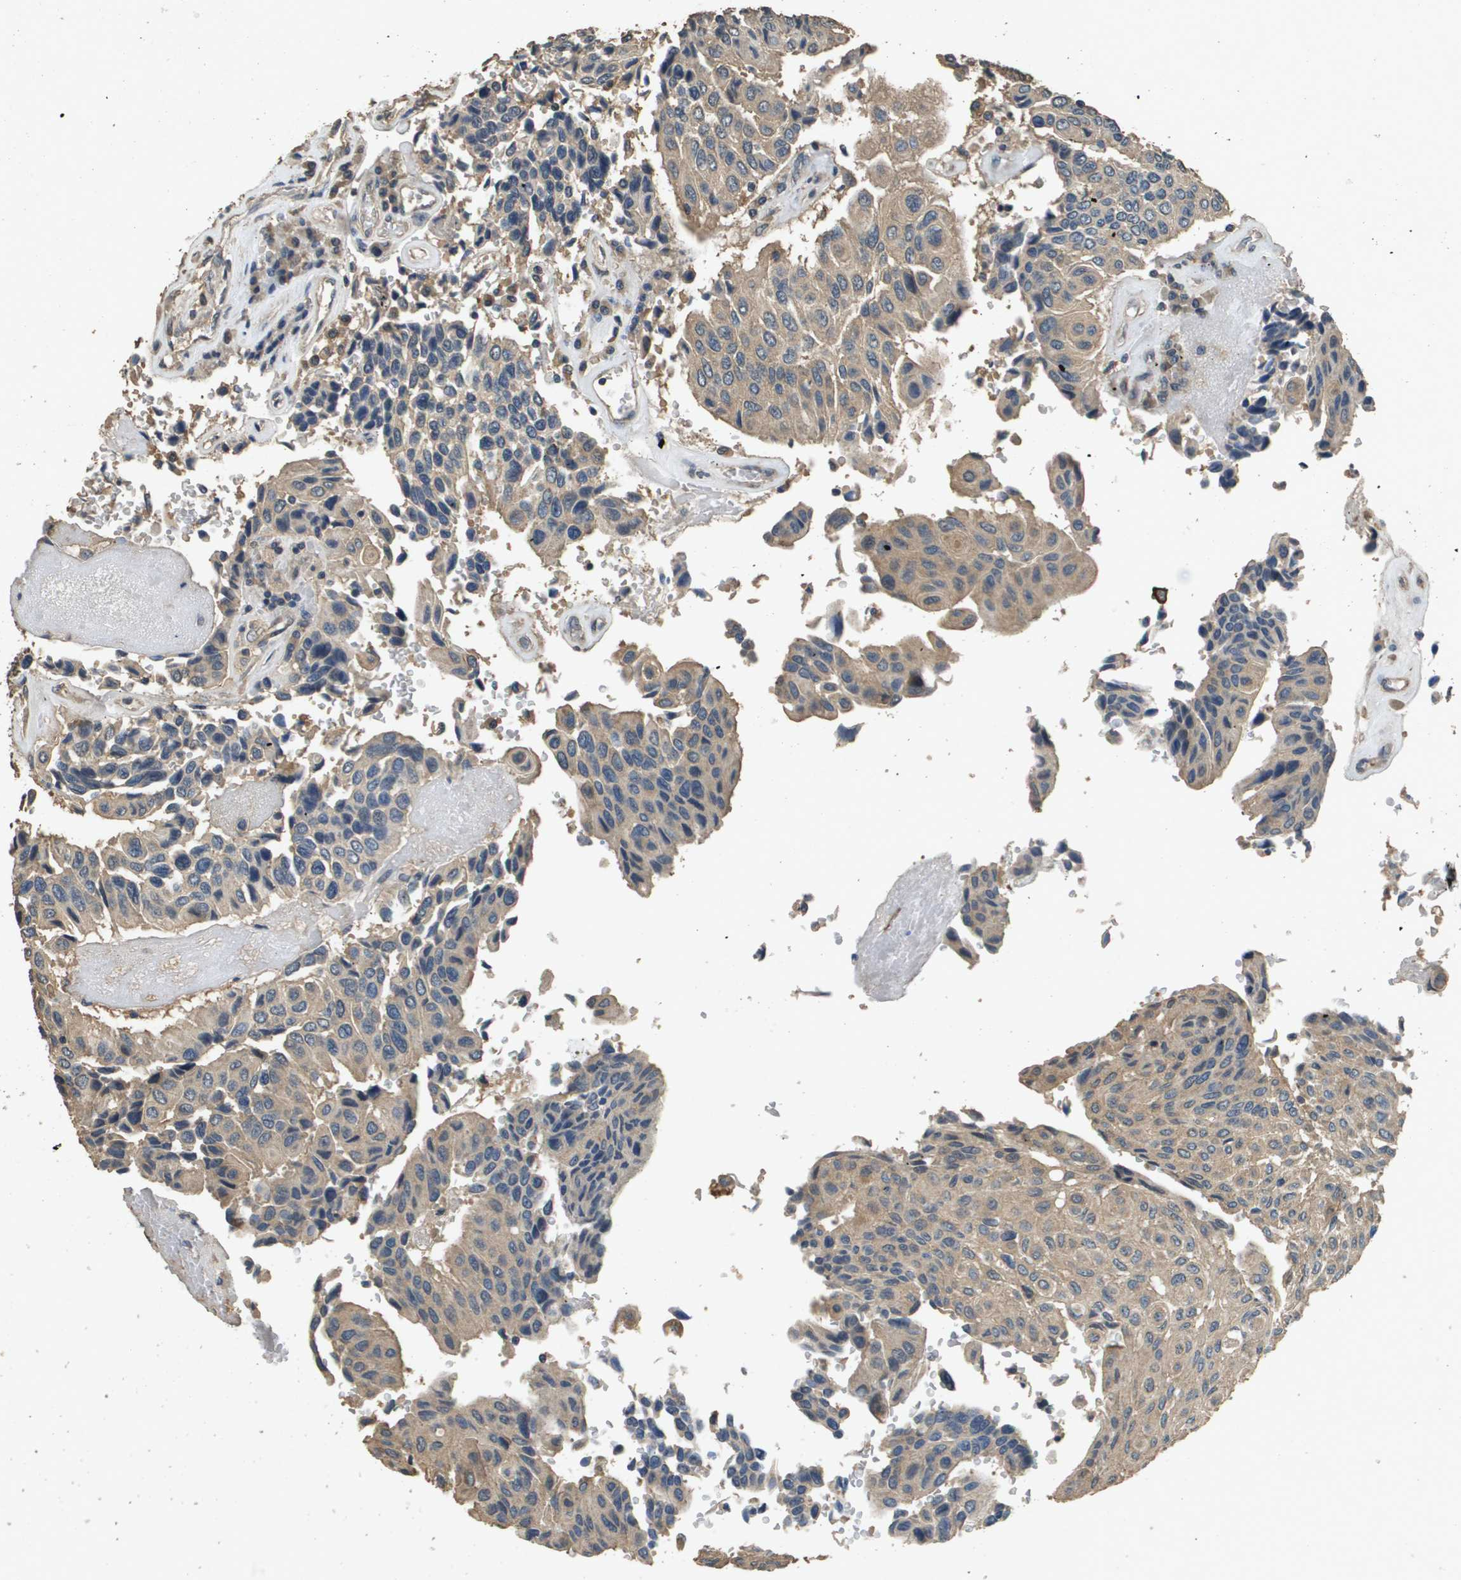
{"staining": {"intensity": "weak", "quantity": ">75%", "location": "cytoplasmic/membranous"}, "tissue": "urothelial cancer", "cell_type": "Tumor cells", "image_type": "cancer", "snomed": [{"axis": "morphology", "description": "Urothelial carcinoma, High grade"}, {"axis": "topography", "description": "Urinary bladder"}], "caption": "About >75% of tumor cells in human urothelial cancer demonstrate weak cytoplasmic/membranous protein expression as visualized by brown immunohistochemical staining.", "gene": "RAB6B", "patient": {"sex": "male", "age": 66}}